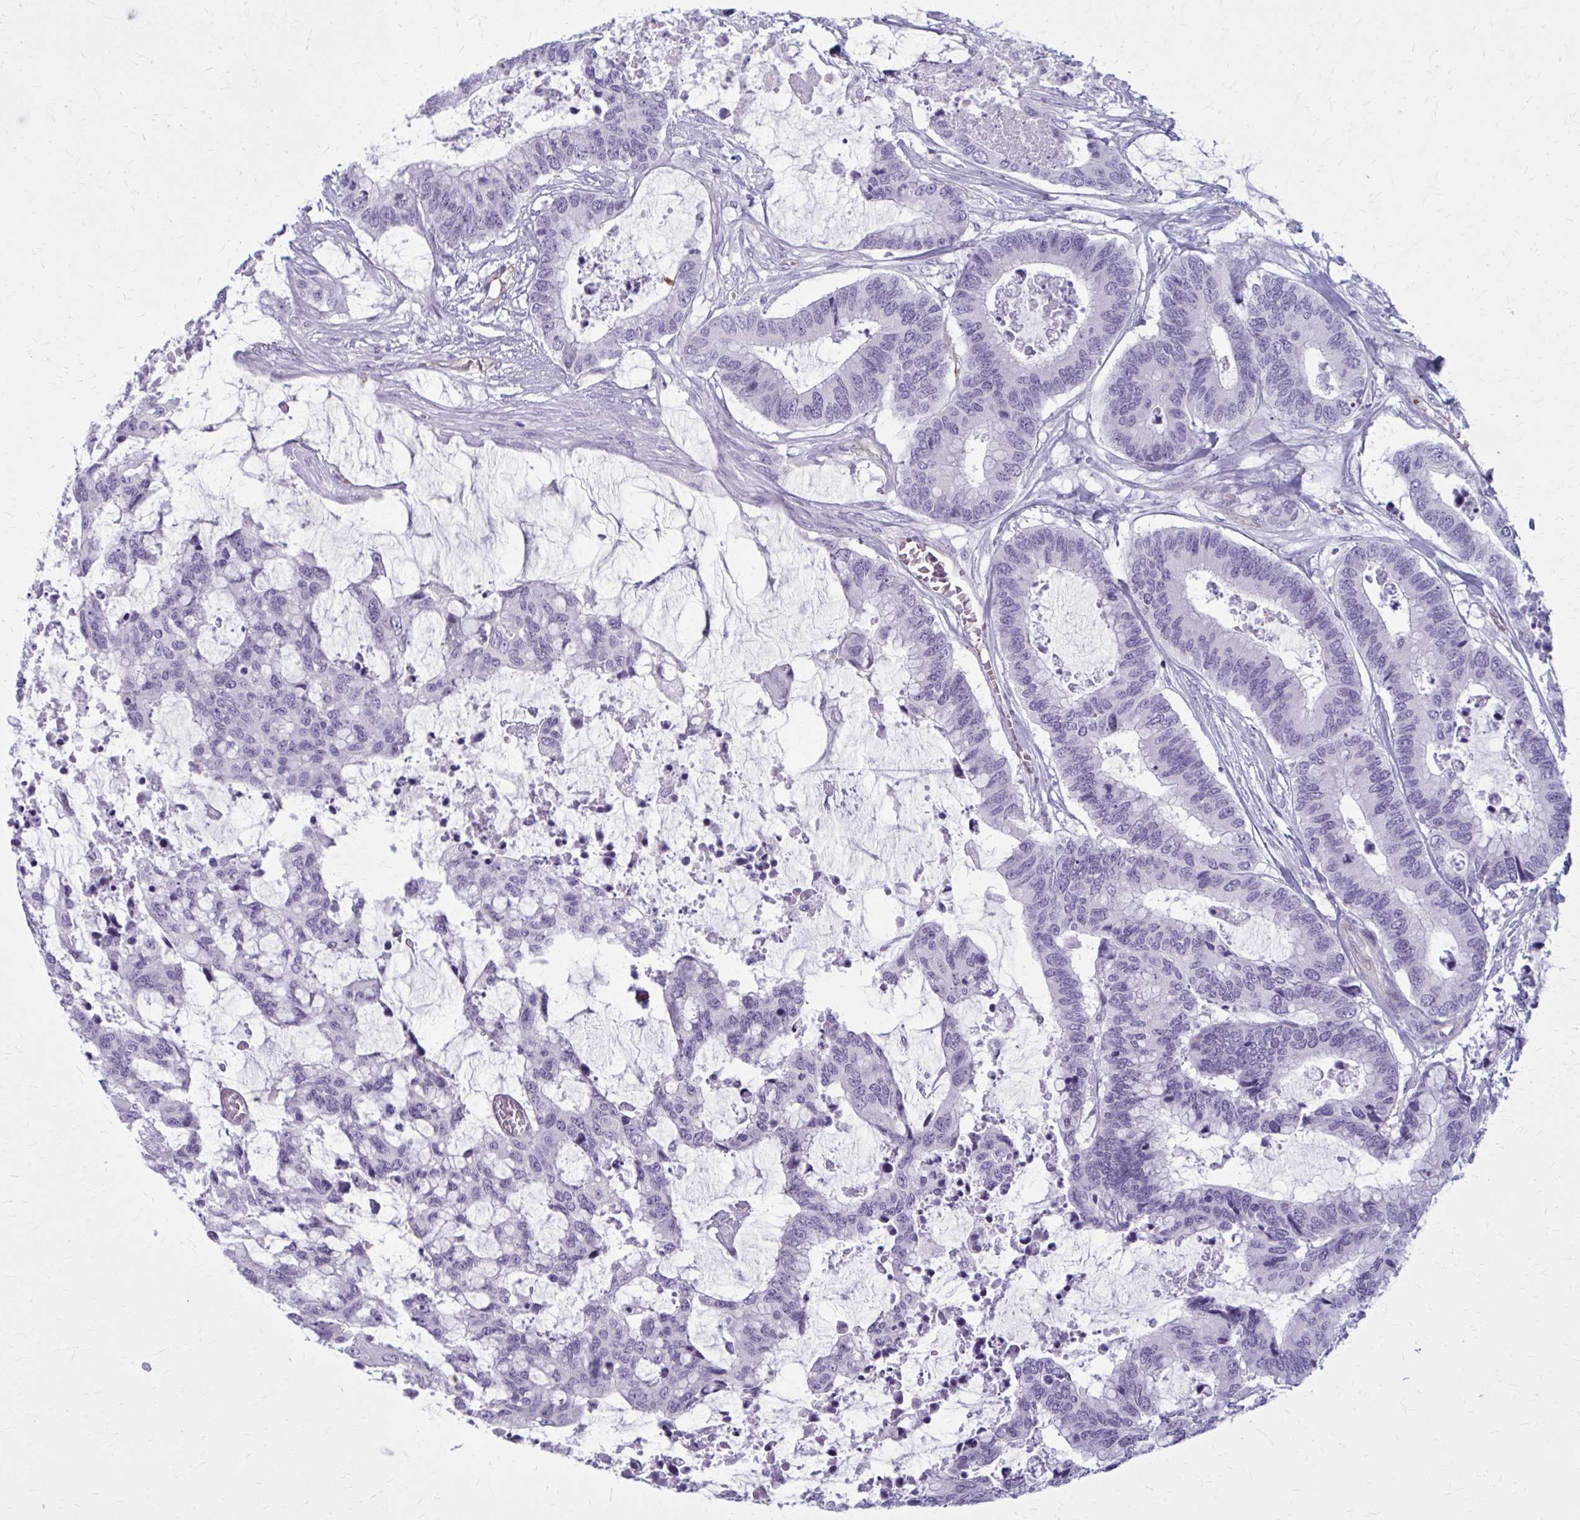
{"staining": {"intensity": "negative", "quantity": "none", "location": "none"}, "tissue": "colorectal cancer", "cell_type": "Tumor cells", "image_type": "cancer", "snomed": [{"axis": "morphology", "description": "Adenocarcinoma, NOS"}, {"axis": "topography", "description": "Rectum"}], "caption": "Tumor cells are negative for protein expression in human adenocarcinoma (colorectal).", "gene": "CASQ2", "patient": {"sex": "female", "age": 59}}